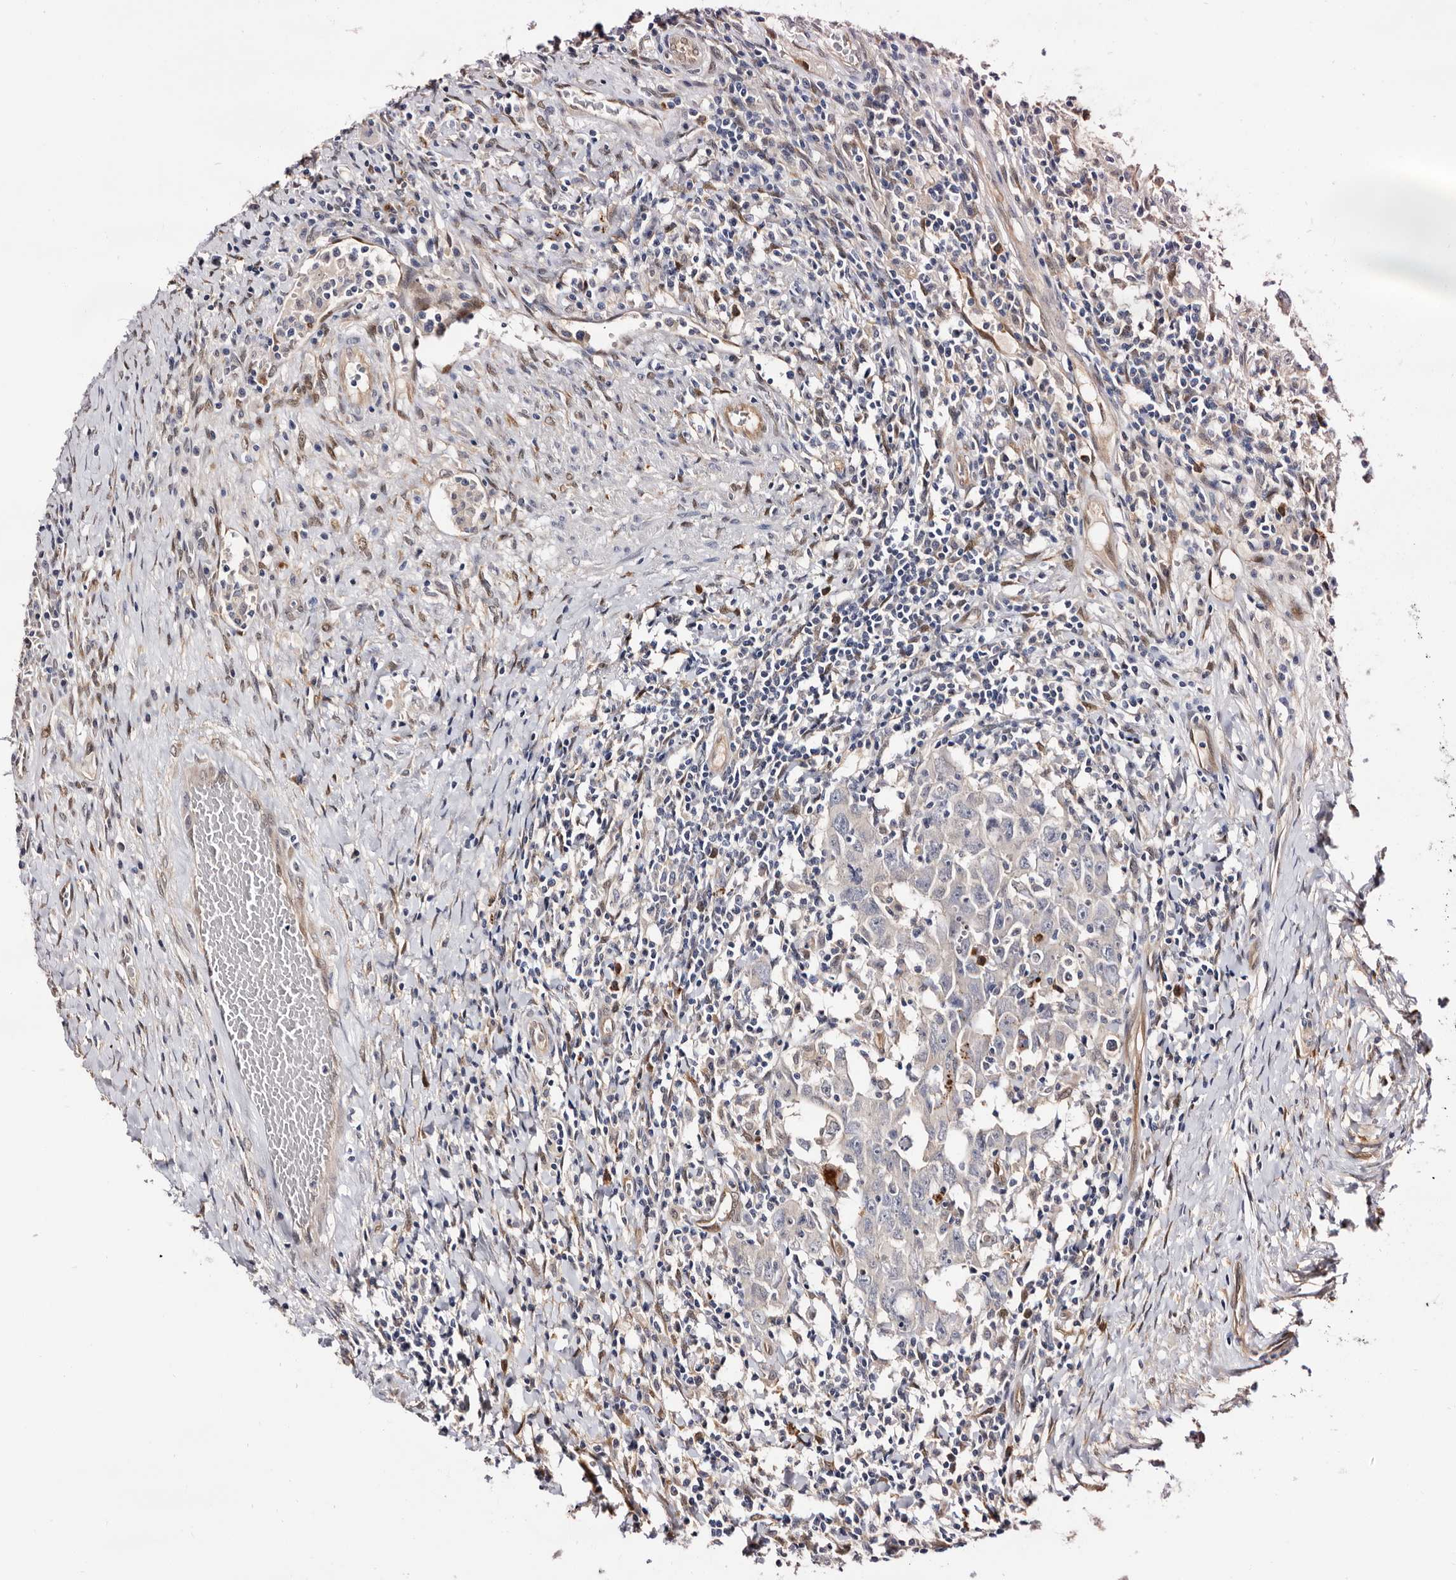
{"staining": {"intensity": "negative", "quantity": "none", "location": "none"}, "tissue": "testis cancer", "cell_type": "Tumor cells", "image_type": "cancer", "snomed": [{"axis": "morphology", "description": "Carcinoma, Embryonal, NOS"}, {"axis": "topography", "description": "Testis"}], "caption": "Immunohistochemical staining of testis cancer (embryonal carcinoma) demonstrates no significant positivity in tumor cells. (Brightfield microscopy of DAB immunohistochemistry (IHC) at high magnification).", "gene": "TP53I3", "patient": {"sex": "male", "age": 26}}